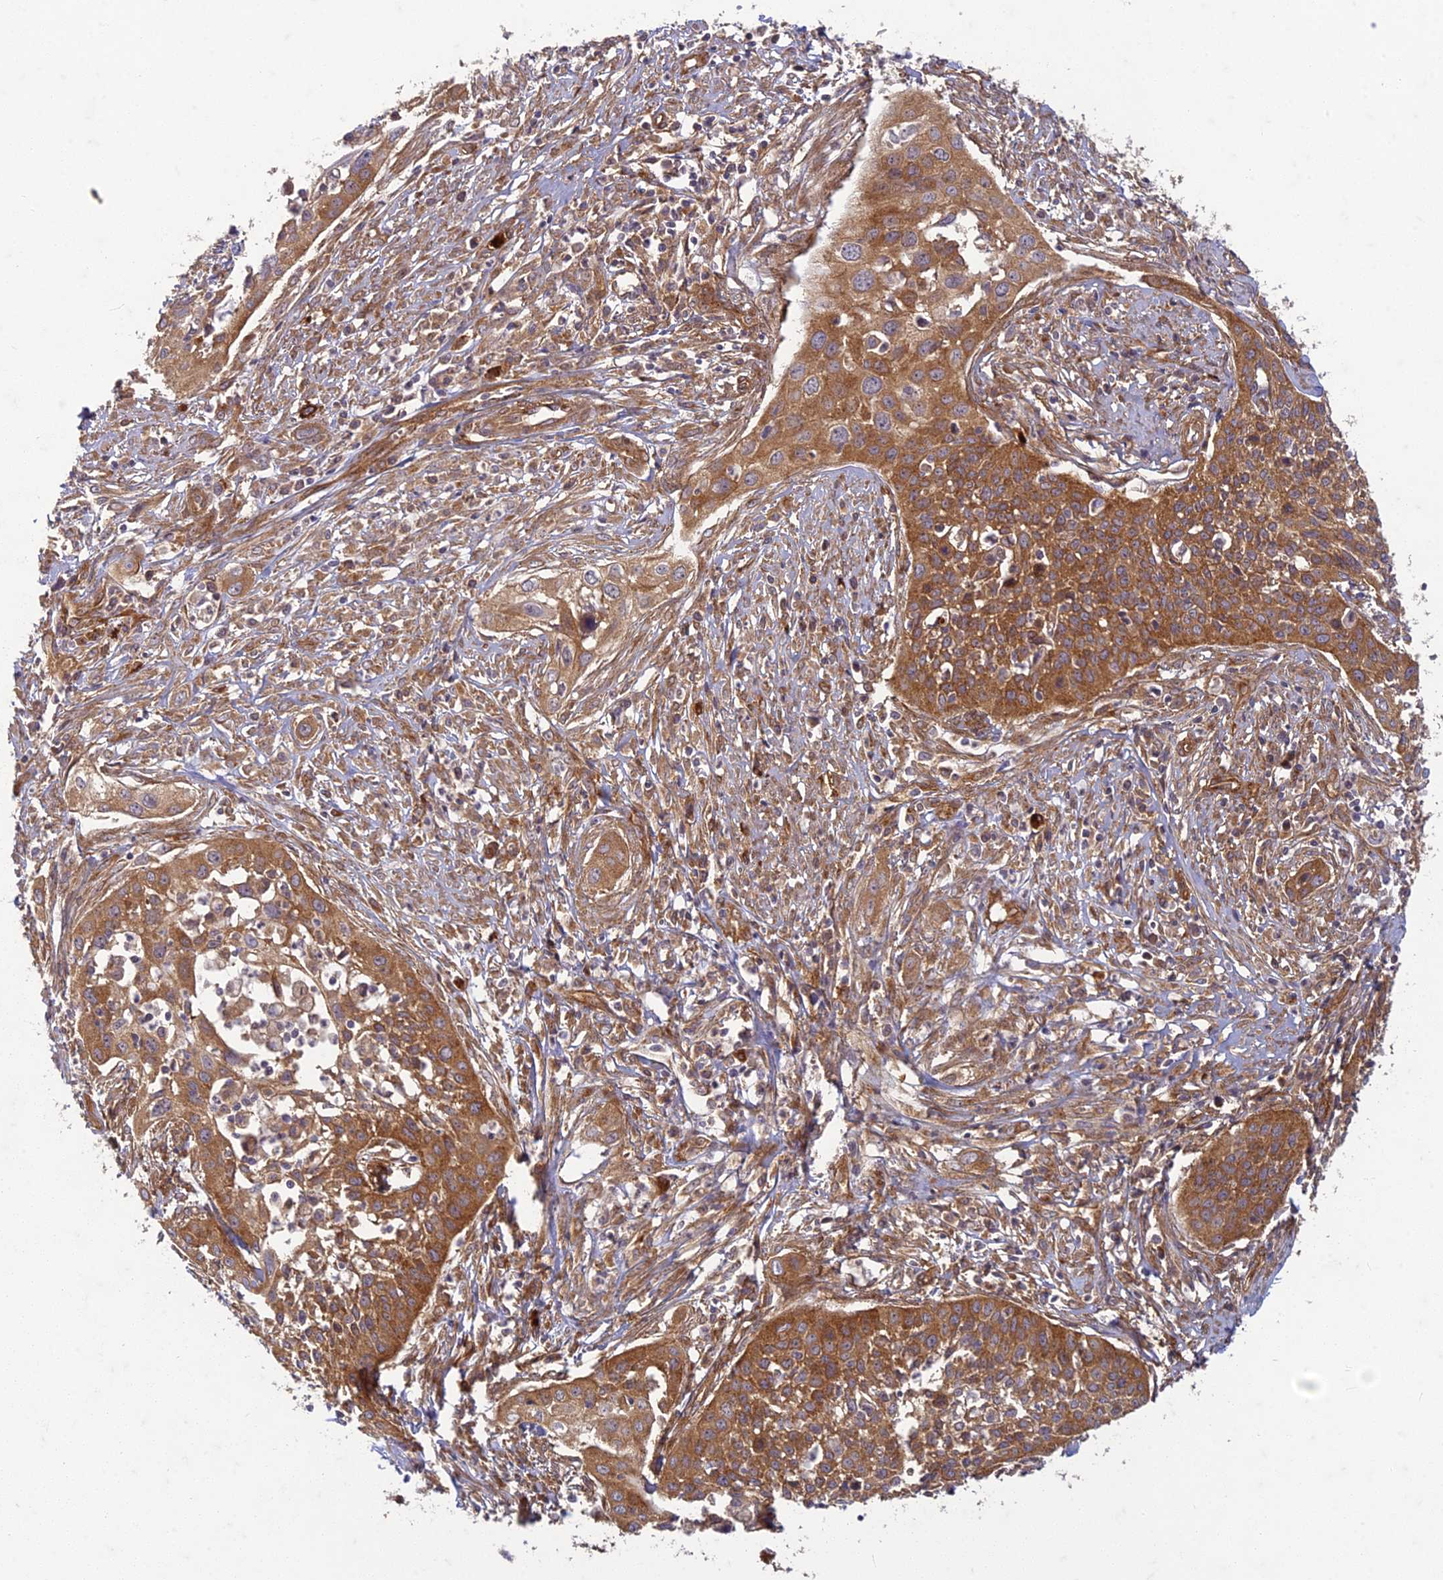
{"staining": {"intensity": "strong", "quantity": ">75%", "location": "cytoplasmic/membranous"}, "tissue": "cervical cancer", "cell_type": "Tumor cells", "image_type": "cancer", "snomed": [{"axis": "morphology", "description": "Squamous cell carcinoma, NOS"}, {"axis": "topography", "description": "Cervix"}], "caption": "Immunohistochemistry (IHC) photomicrograph of neoplastic tissue: squamous cell carcinoma (cervical) stained using immunohistochemistry reveals high levels of strong protein expression localized specifically in the cytoplasmic/membranous of tumor cells, appearing as a cytoplasmic/membranous brown color.", "gene": "TCF25", "patient": {"sex": "female", "age": 34}}